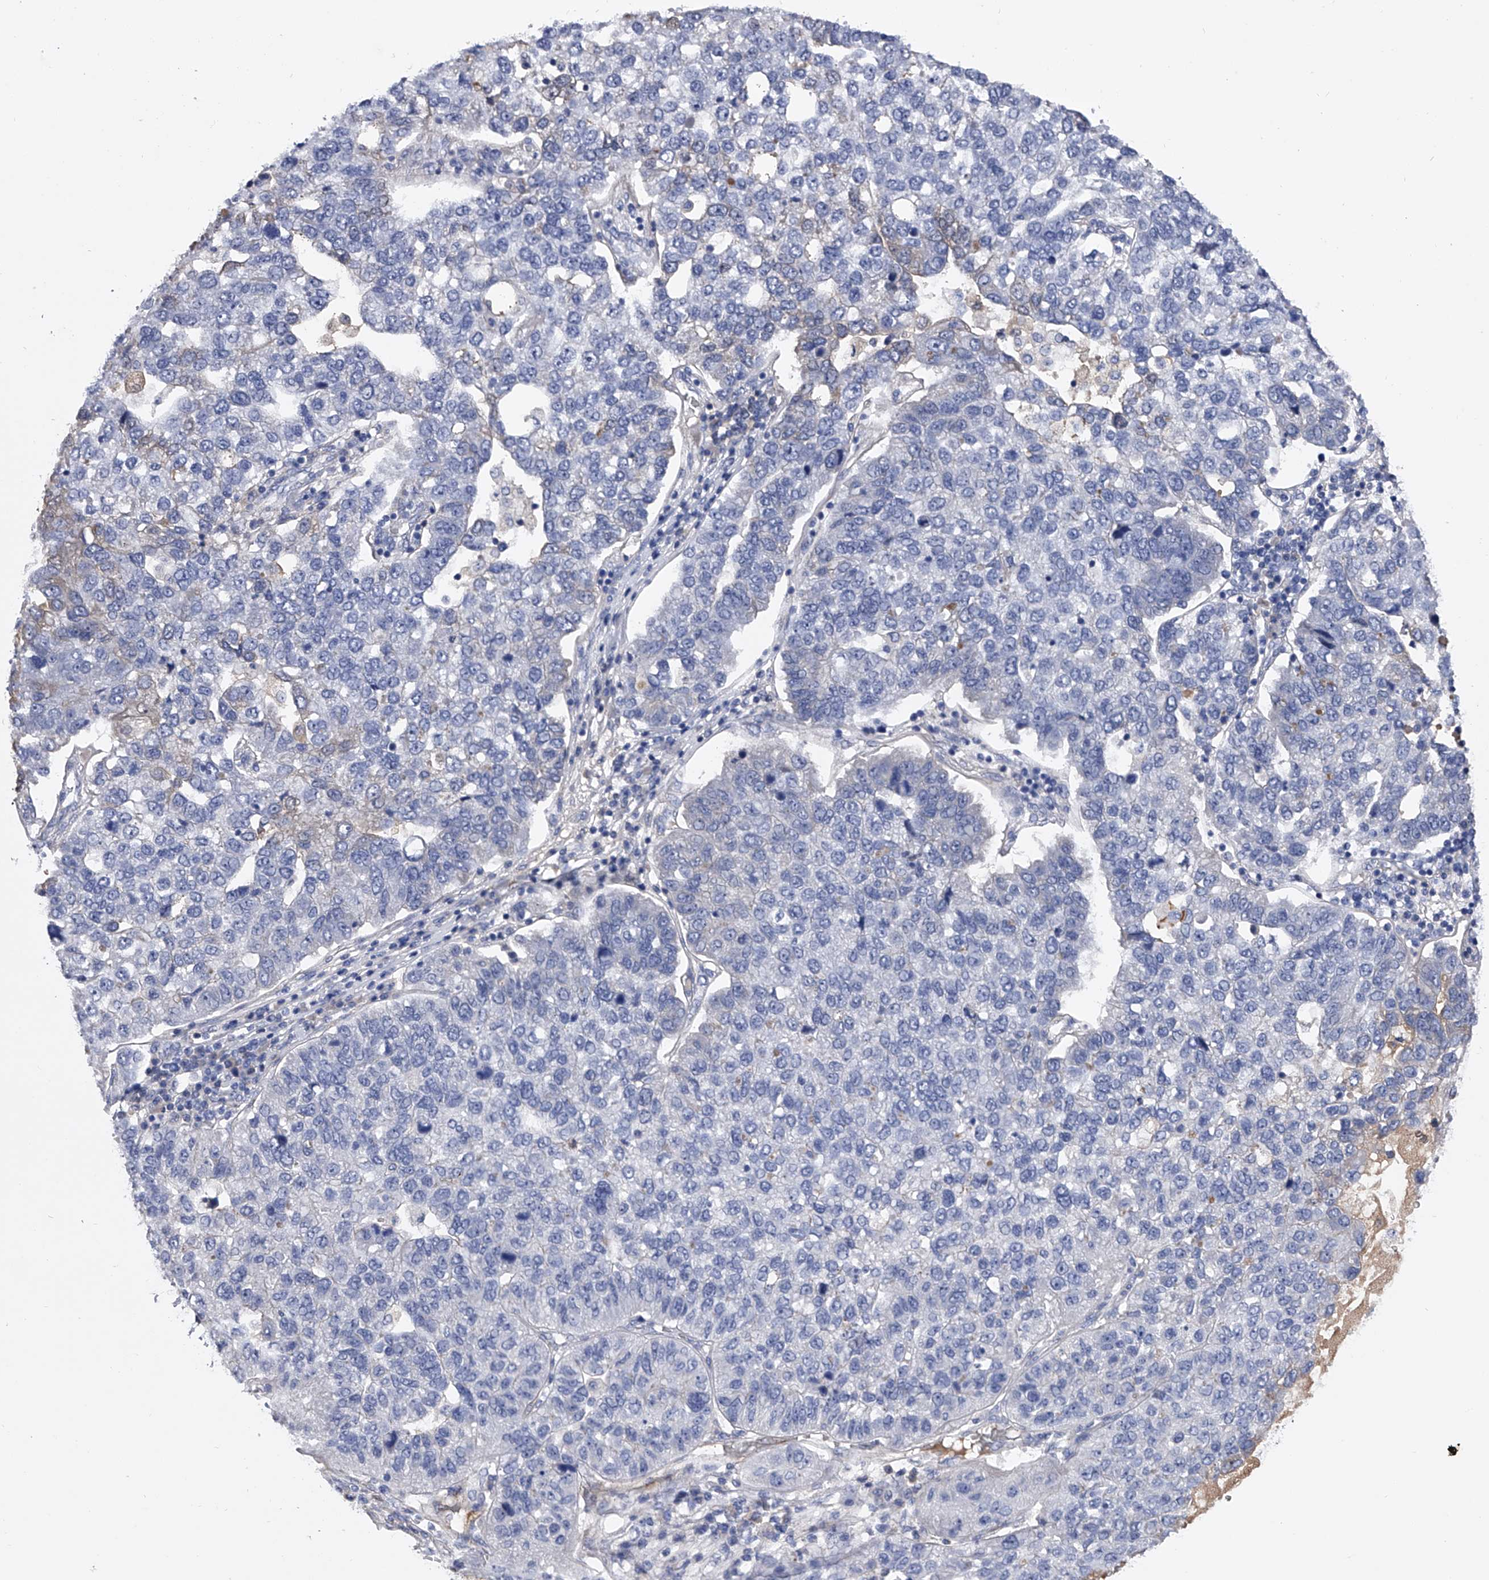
{"staining": {"intensity": "negative", "quantity": "none", "location": "none"}, "tissue": "pancreatic cancer", "cell_type": "Tumor cells", "image_type": "cancer", "snomed": [{"axis": "morphology", "description": "Adenocarcinoma, NOS"}, {"axis": "topography", "description": "Pancreas"}], "caption": "Image shows no significant protein staining in tumor cells of pancreatic cancer (adenocarcinoma).", "gene": "EFCAB7", "patient": {"sex": "female", "age": 61}}